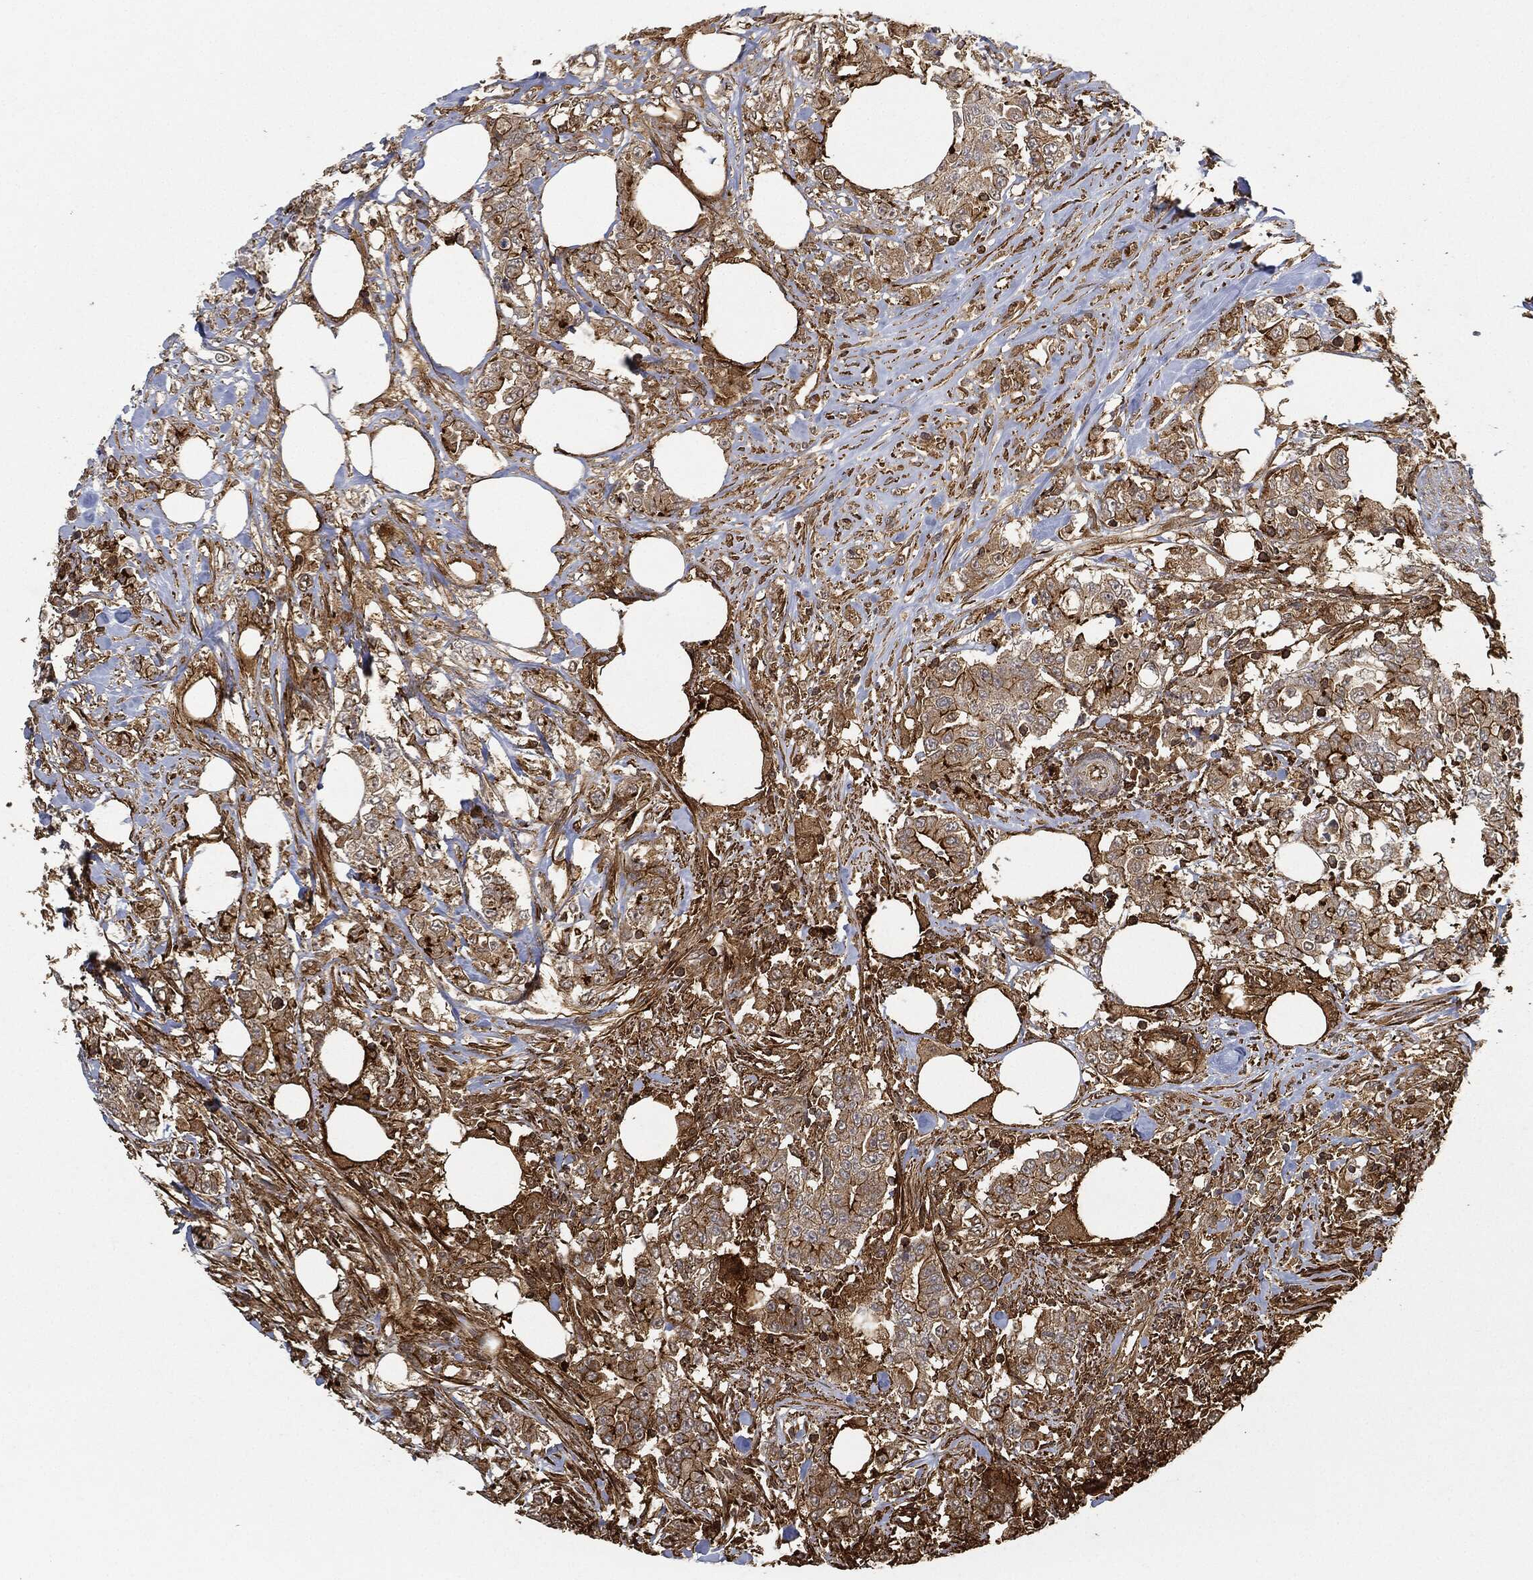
{"staining": {"intensity": "strong", "quantity": "25%-75%", "location": "cytoplasmic/membranous"}, "tissue": "colorectal cancer", "cell_type": "Tumor cells", "image_type": "cancer", "snomed": [{"axis": "morphology", "description": "Adenocarcinoma, NOS"}, {"axis": "topography", "description": "Colon"}], "caption": "Immunohistochemistry (IHC) photomicrograph of colorectal adenocarcinoma stained for a protein (brown), which reveals high levels of strong cytoplasmic/membranous expression in about 25%-75% of tumor cells.", "gene": "TPT1", "patient": {"sex": "female", "age": 48}}